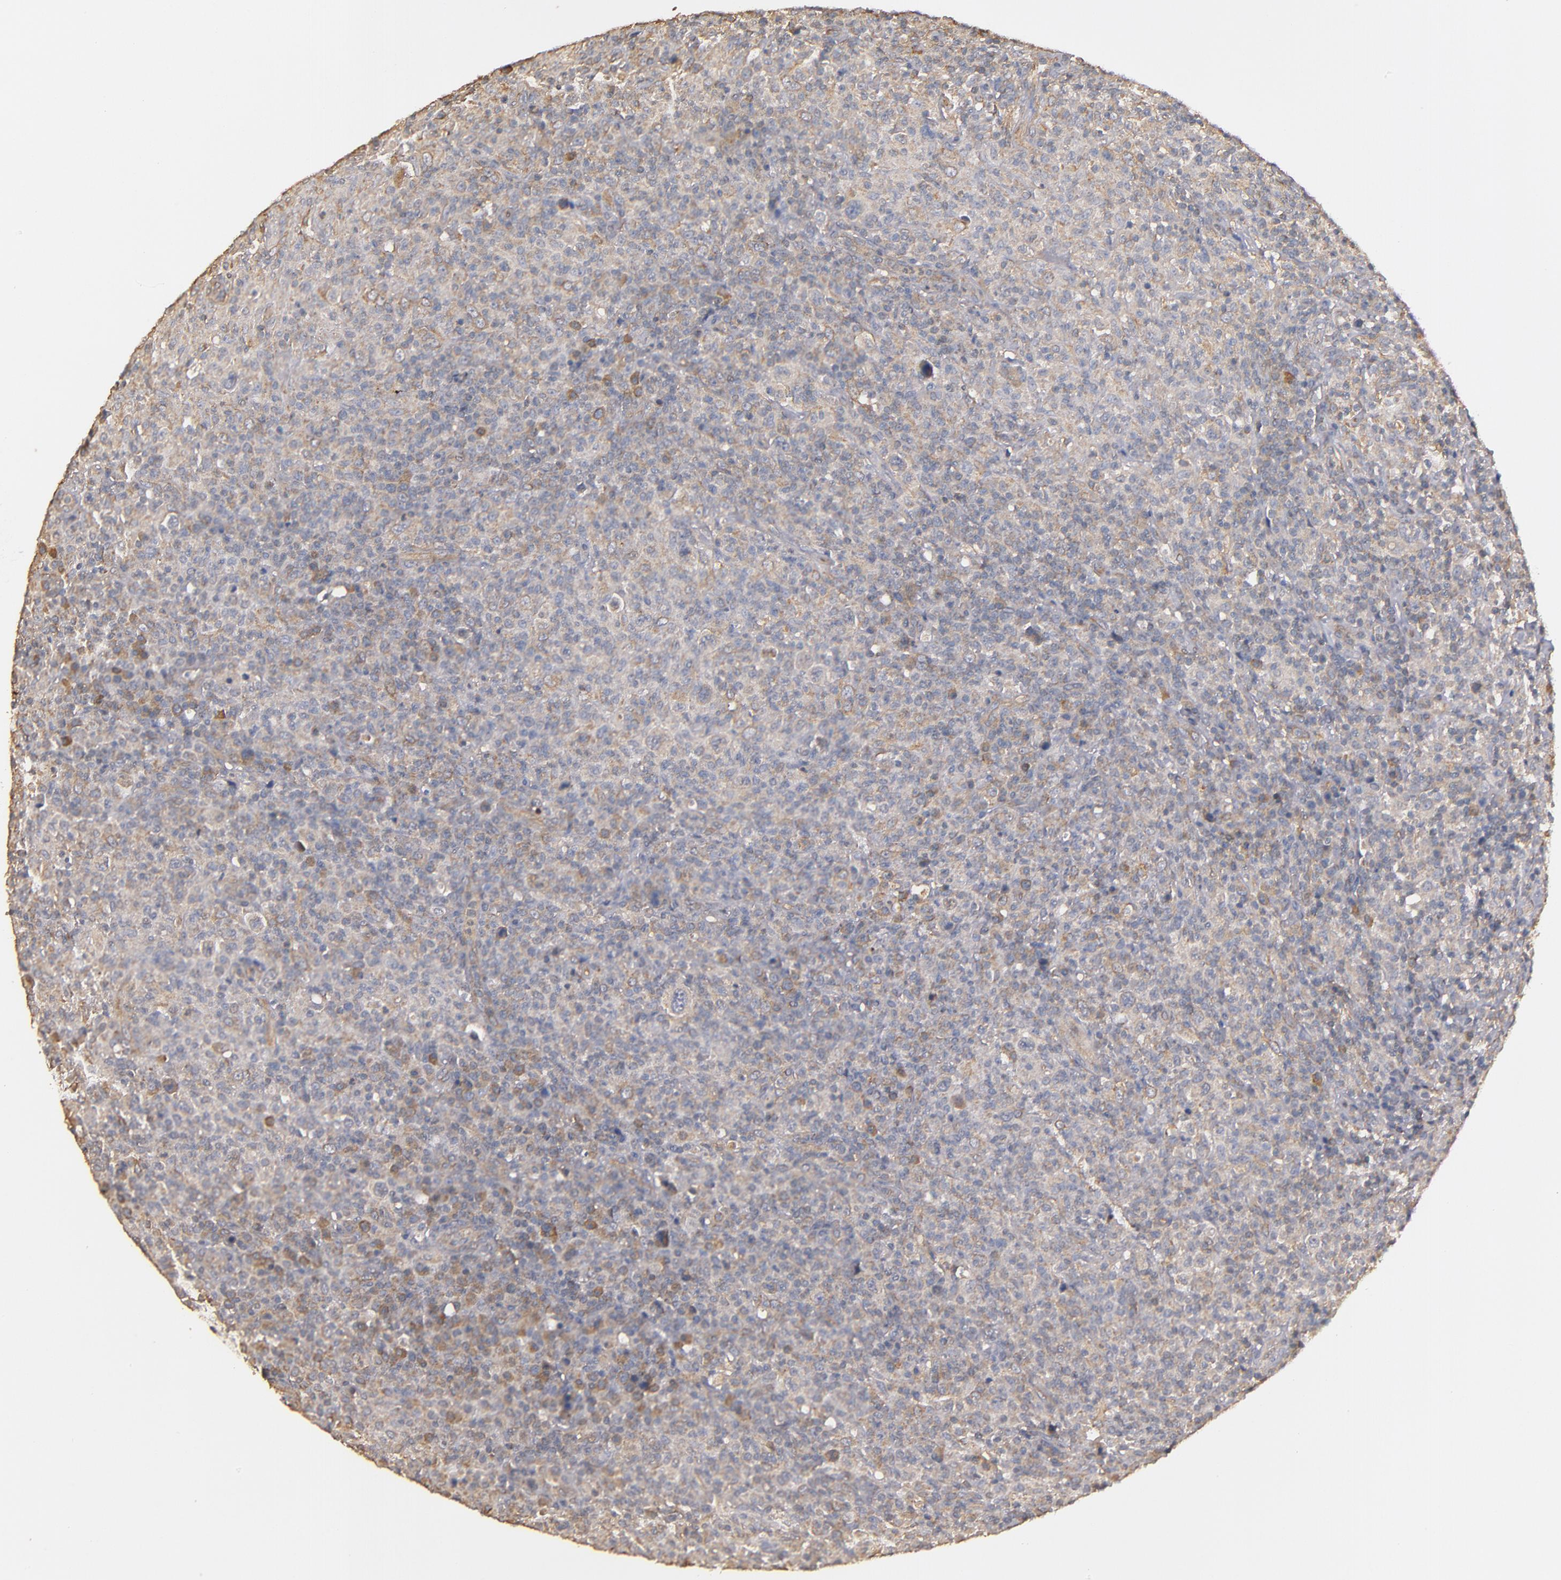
{"staining": {"intensity": "moderate", "quantity": "<25%", "location": "cytoplasmic/membranous"}, "tissue": "lymphoma", "cell_type": "Tumor cells", "image_type": "cancer", "snomed": [{"axis": "morphology", "description": "Hodgkin's disease, NOS"}, {"axis": "topography", "description": "Lymph node"}], "caption": "Immunohistochemical staining of Hodgkin's disease reveals moderate cytoplasmic/membranous protein expression in about <25% of tumor cells.", "gene": "DMD", "patient": {"sex": "male", "age": 65}}